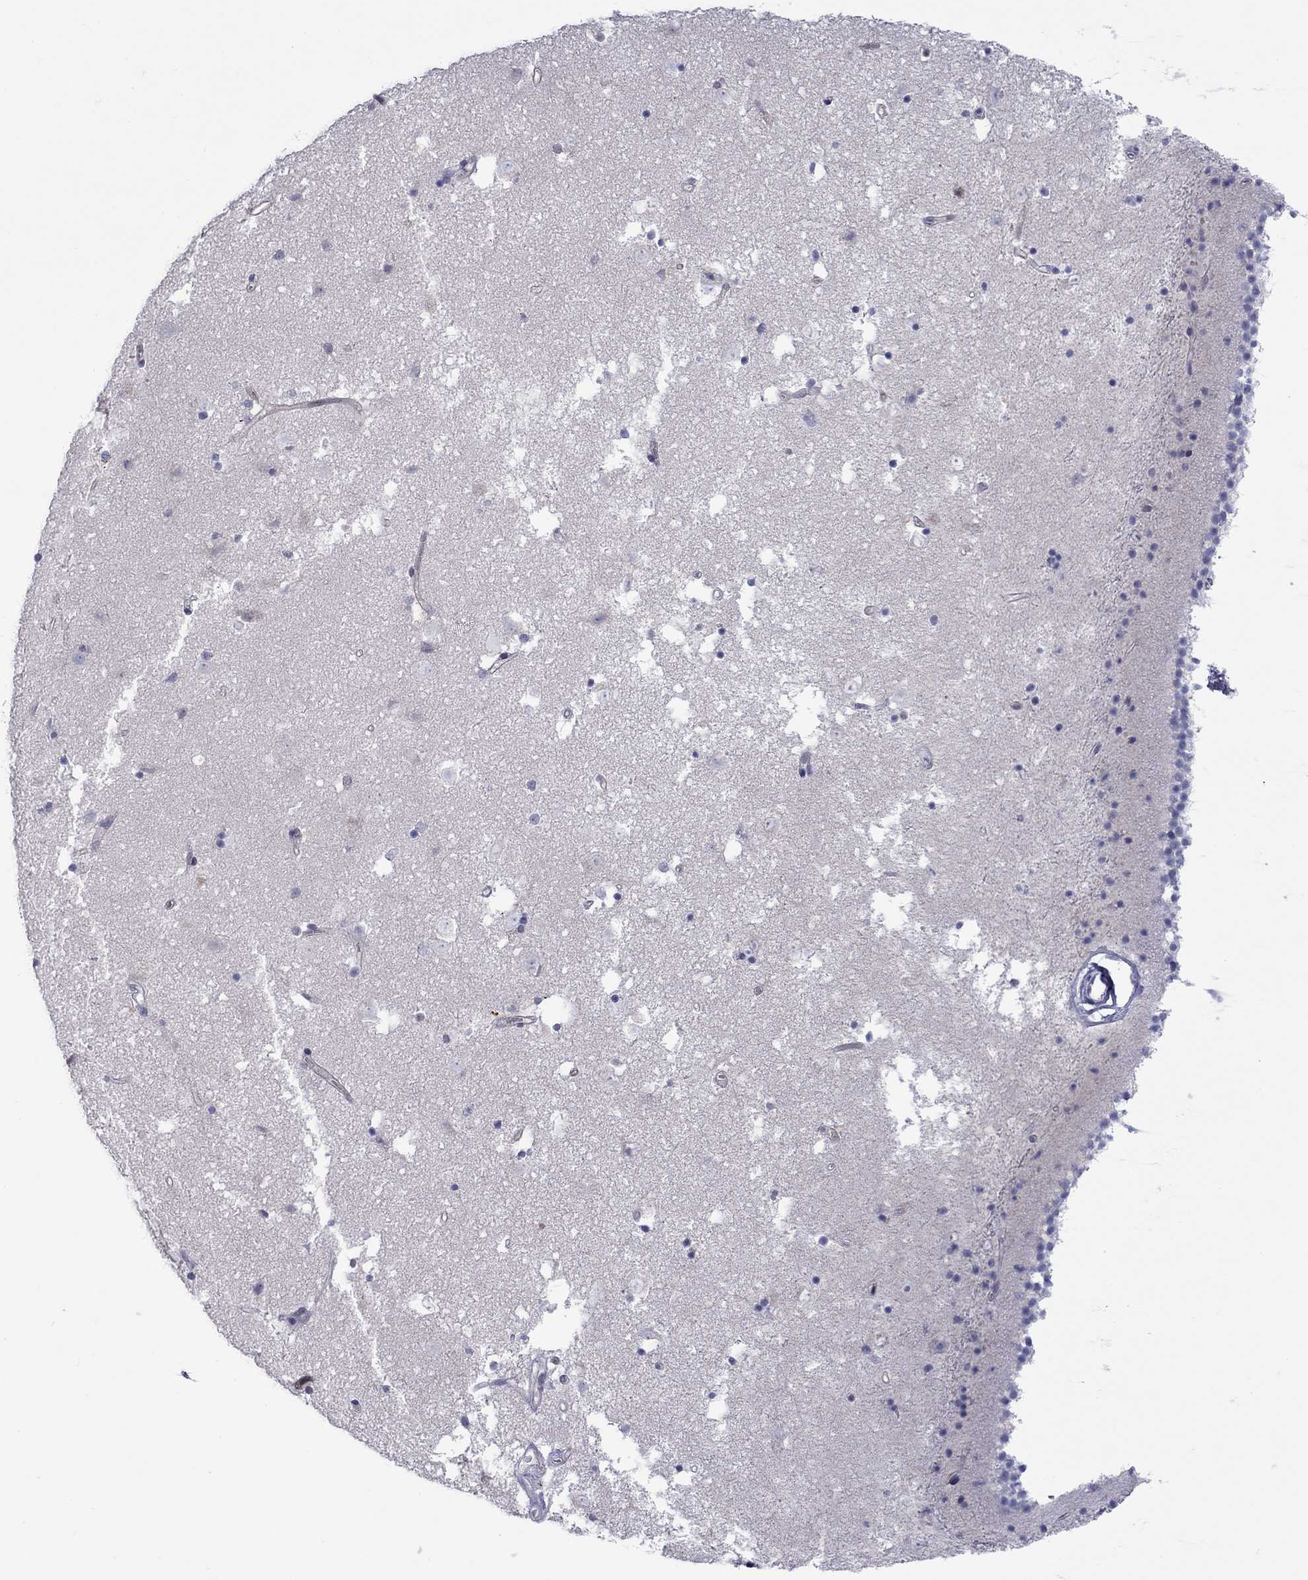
{"staining": {"intensity": "negative", "quantity": "none", "location": "none"}, "tissue": "caudate", "cell_type": "Glial cells", "image_type": "normal", "snomed": [{"axis": "morphology", "description": "Normal tissue, NOS"}, {"axis": "topography", "description": "Lateral ventricle wall"}], "caption": "DAB (3,3'-diaminobenzidine) immunohistochemical staining of benign caudate exhibits no significant expression in glial cells.", "gene": "CTNNBIP1", "patient": {"sex": "female", "age": 71}}